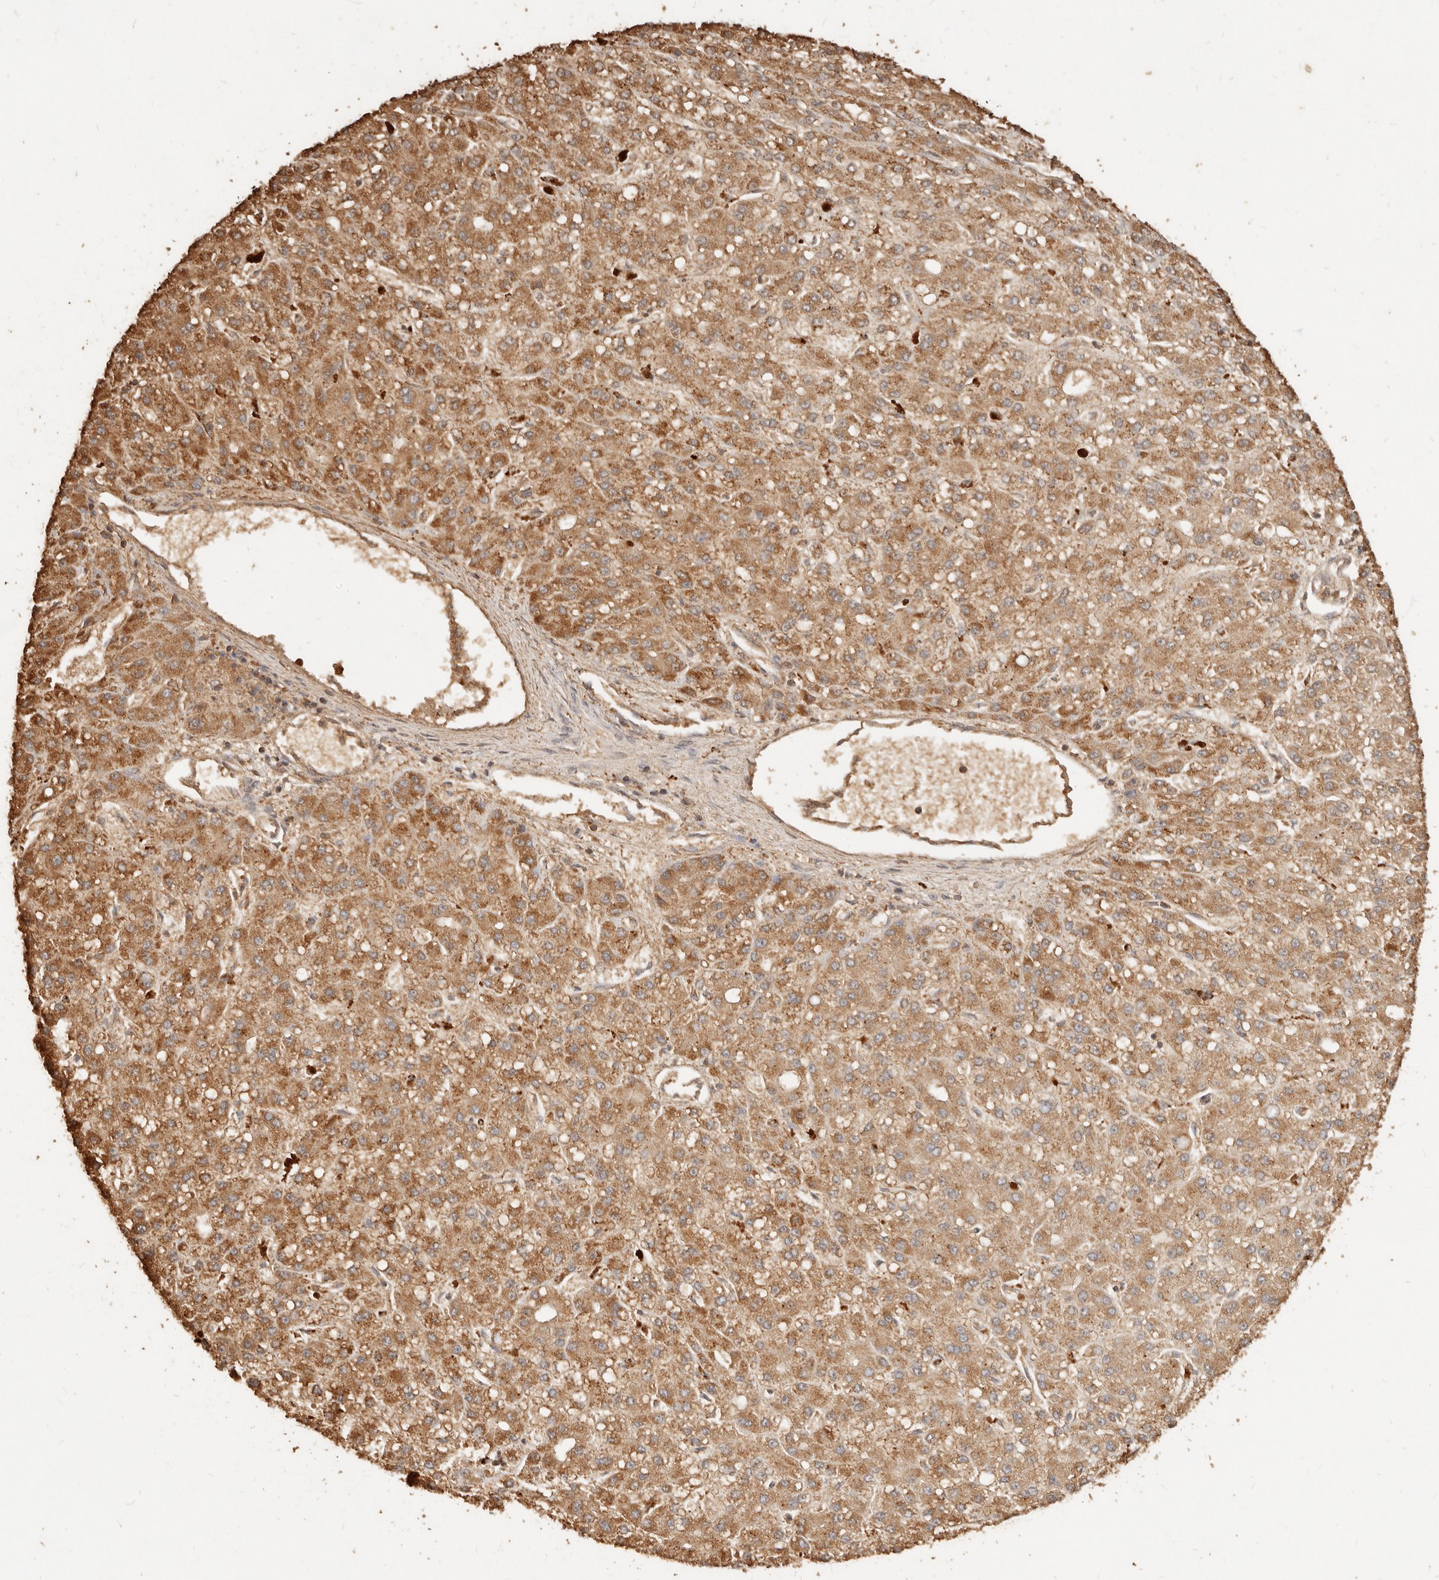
{"staining": {"intensity": "moderate", "quantity": ">75%", "location": "cytoplasmic/membranous"}, "tissue": "liver cancer", "cell_type": "Tumor cells", "image_type": "cancer", "snomed": [{"axis": "morphology", "description": "Carcinoma, Hepatocellular, NOS"}, {"axis": "topography", "description": "Liver"}], "caption": "The immunohistochemical stain labels moderate cytoplasmic/membranous expression in tumor cells of liver hepatocellular carcinoma tissue.", "gene": "FAM180B", "patient": {"sex": "male", "age": 67}}